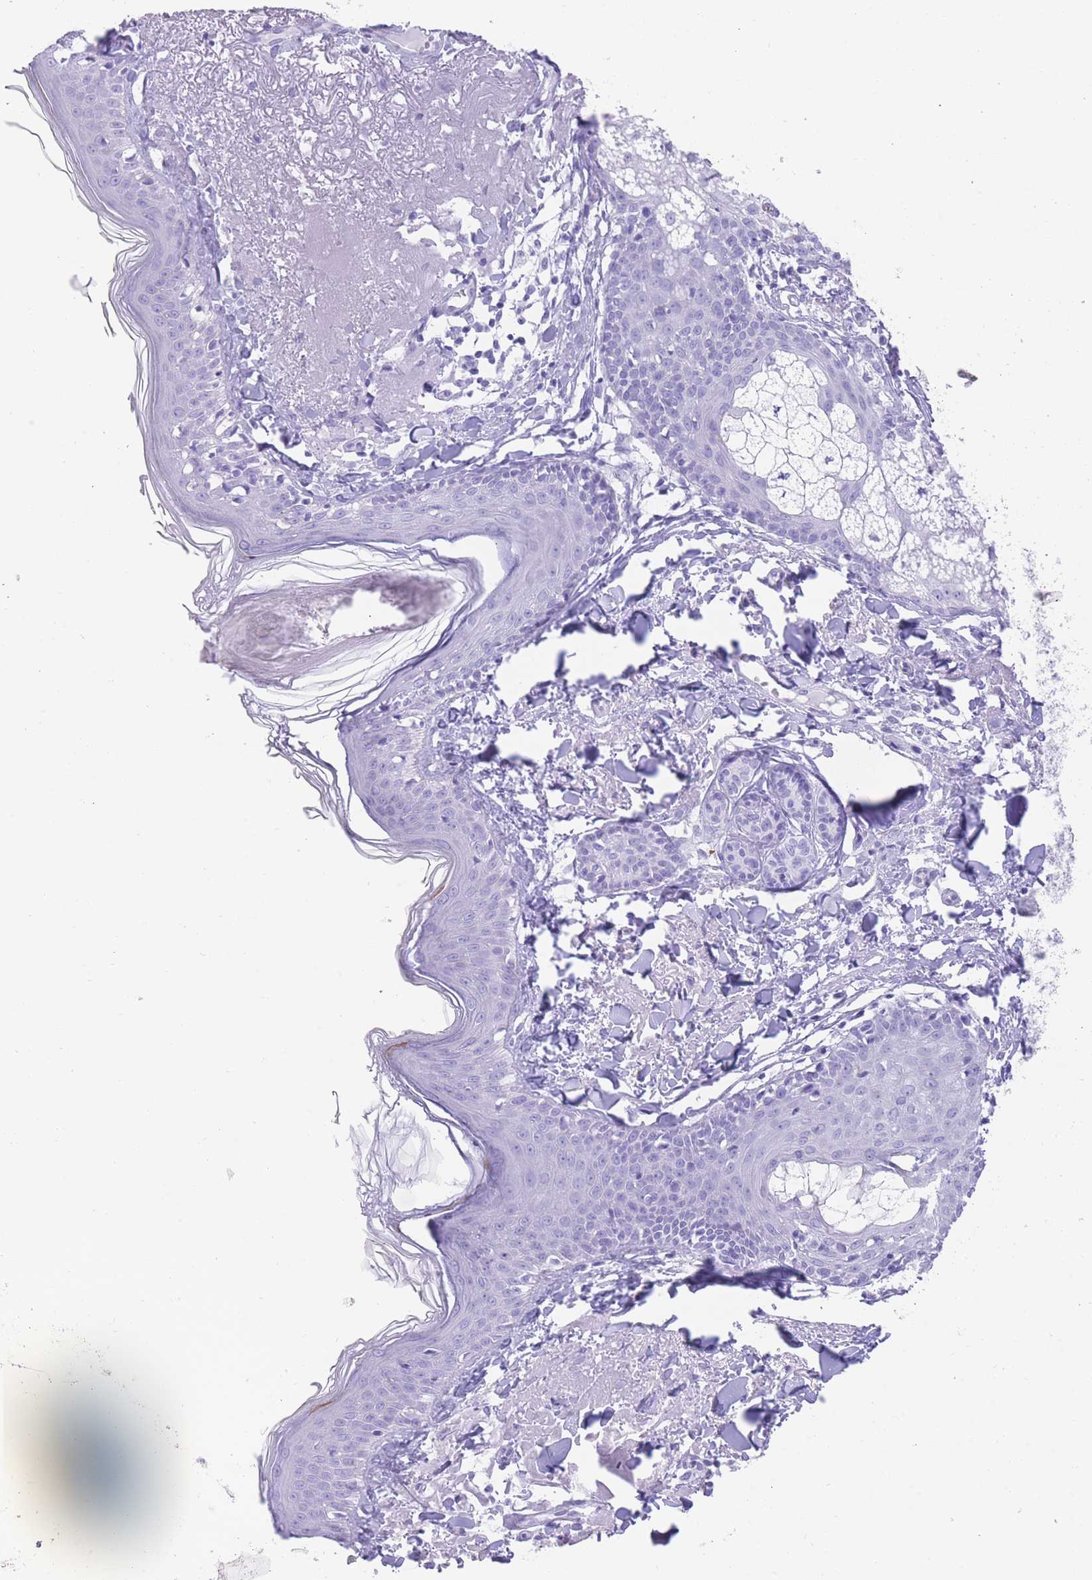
{"staining": {"intensity": "negative", "quantity": "none", "location": "none"}, "tissue": "skin", "cell_type": "Fibroblasts", "image_type": "normal", "snomed": [{"axis": "morphology", "description": "Normal tissue, NOS"}, {"axis": "morphology", "description": "Malignant melanoma, NOS"}, {"axis": "topography", "description": "Skin"}], "caption": "Image shows no protein expression in fibroblasts of unremarkable skin. Brightfield microscopy of immunohistochemistry (IHC) stained with DAB (brown) and hematoxylin (blue), captured at high magnification.", "gene": "ELOA2", "patient": {"sex": "male", "age": 80}}